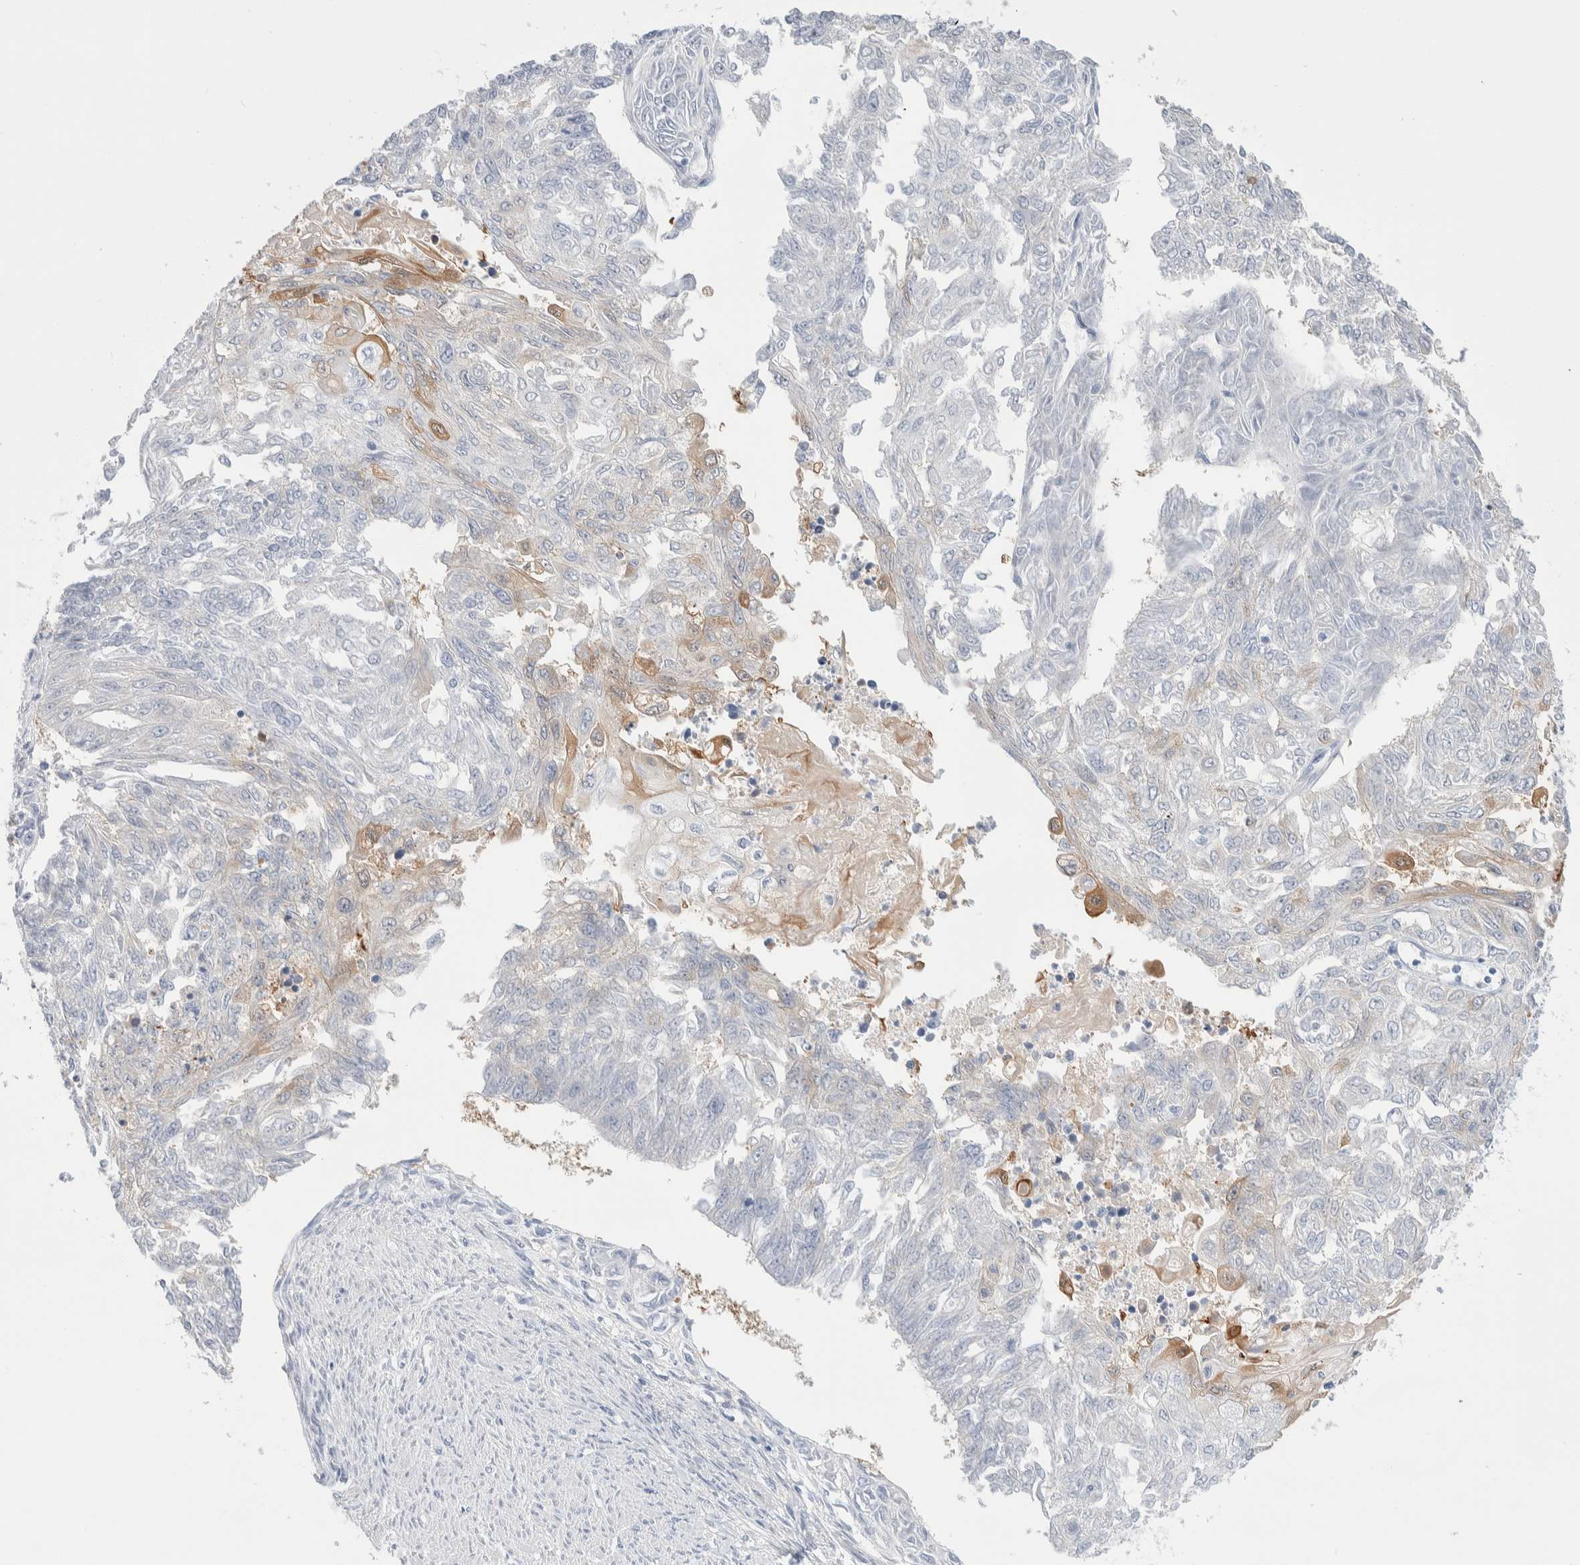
{"staining": {"intensity": "moderate", "quantity": "<25%", "location": "cytoplasmic/membranous"}, "tissue": "endometrial cancer", "cell_type": "Tumor cells", "image_type": "cancer", "snomed": [{"axis": "morphology", "description": "Adenocarcinoma, NOS"}, {"axis": "topography", "description": "Endometrium"}], "caption": "Immunohistochemical staining of human endometrial cancer (adenocarcinoma) demonstrates moderate cytoplasmic/membranous protein expression in approximately <25% of tumor cells. (Brightfield microscopy of DAB IHC at high magnification).", "gene": "GDA", "patient": {"sex": "female", "age": 32}}